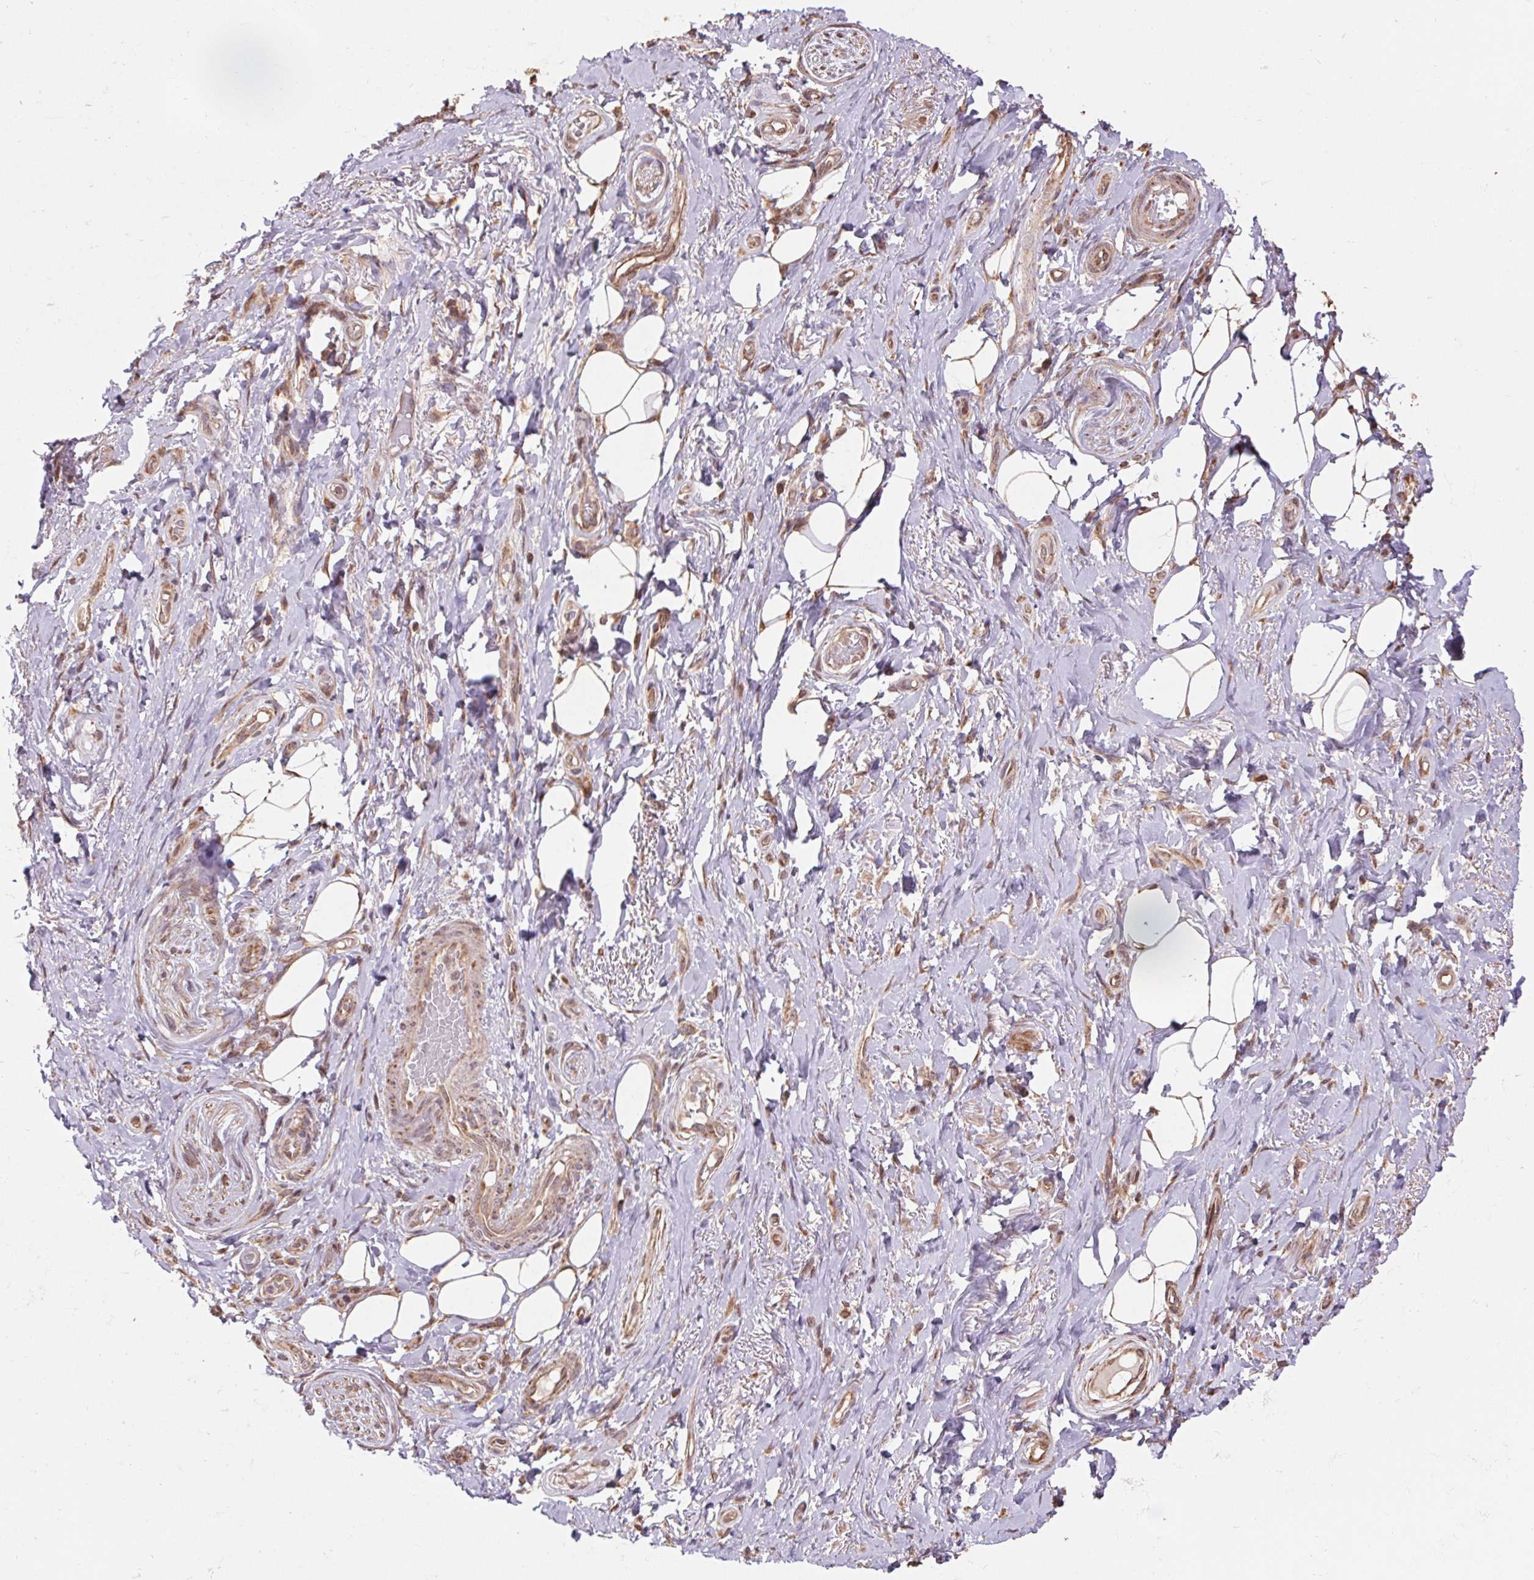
{"staining": {"intensity": "weak", "quantity": ">75%", "location": "cytoplasmic/membranous"}, "tissue": "adipose tissue", "cell_type": "Adipocytes", "image_type": "normal", "snomed": [{"axis": "morphology", "description": "Normal tissue, NOS"}, {"axis": "topography", "description": "Anal"}, {"axis": "topography", "description": "Peripheral nerve tissue"}], "caption": "Protein analysis of normal adipose tissue shows weak cytoplasmic/membranous expression in about >75% of adipocytes.", "gene": "PDHA1", "patient": {"sex": "male", "age": 53}}